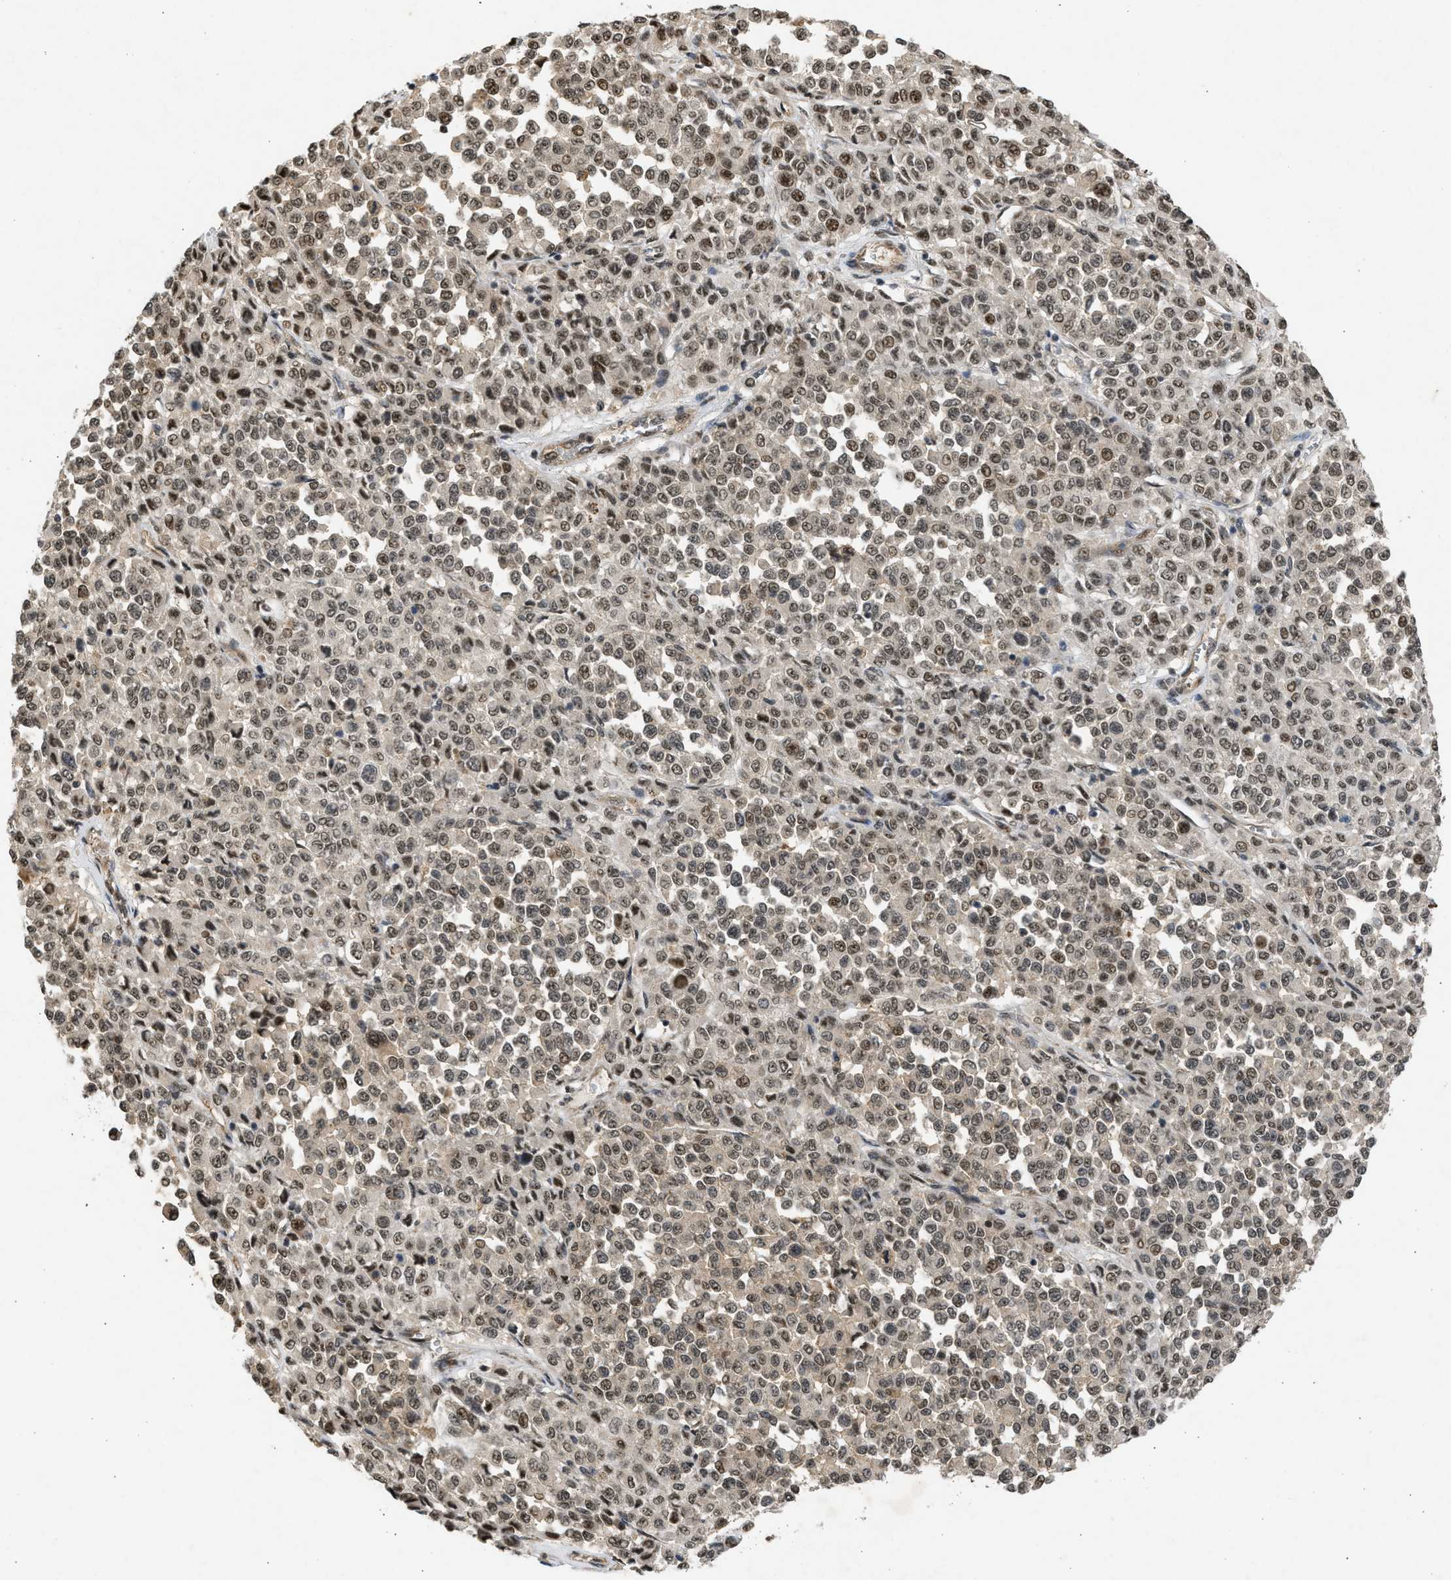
{"staining": {"intensity": "moderate", "quantity": ">75%", "location": "nuclear"}, "tissue": "melanoma", "cell_type": "Tumor cells", "image_type": "cancer", "snomed": [{"axis": "morphology", "description": "Malignant melanoma, Metastatic site"}, {"axis": "topography", "description": "Pancreas"}], "caption": "Approximately >75% of tumor cells in melanoma reveal moderate nuclear protein staining as visualized by brown immunohistochemical staining.", "gene": "TFDP2", "patient": {"sex": "female", "age": 30}}